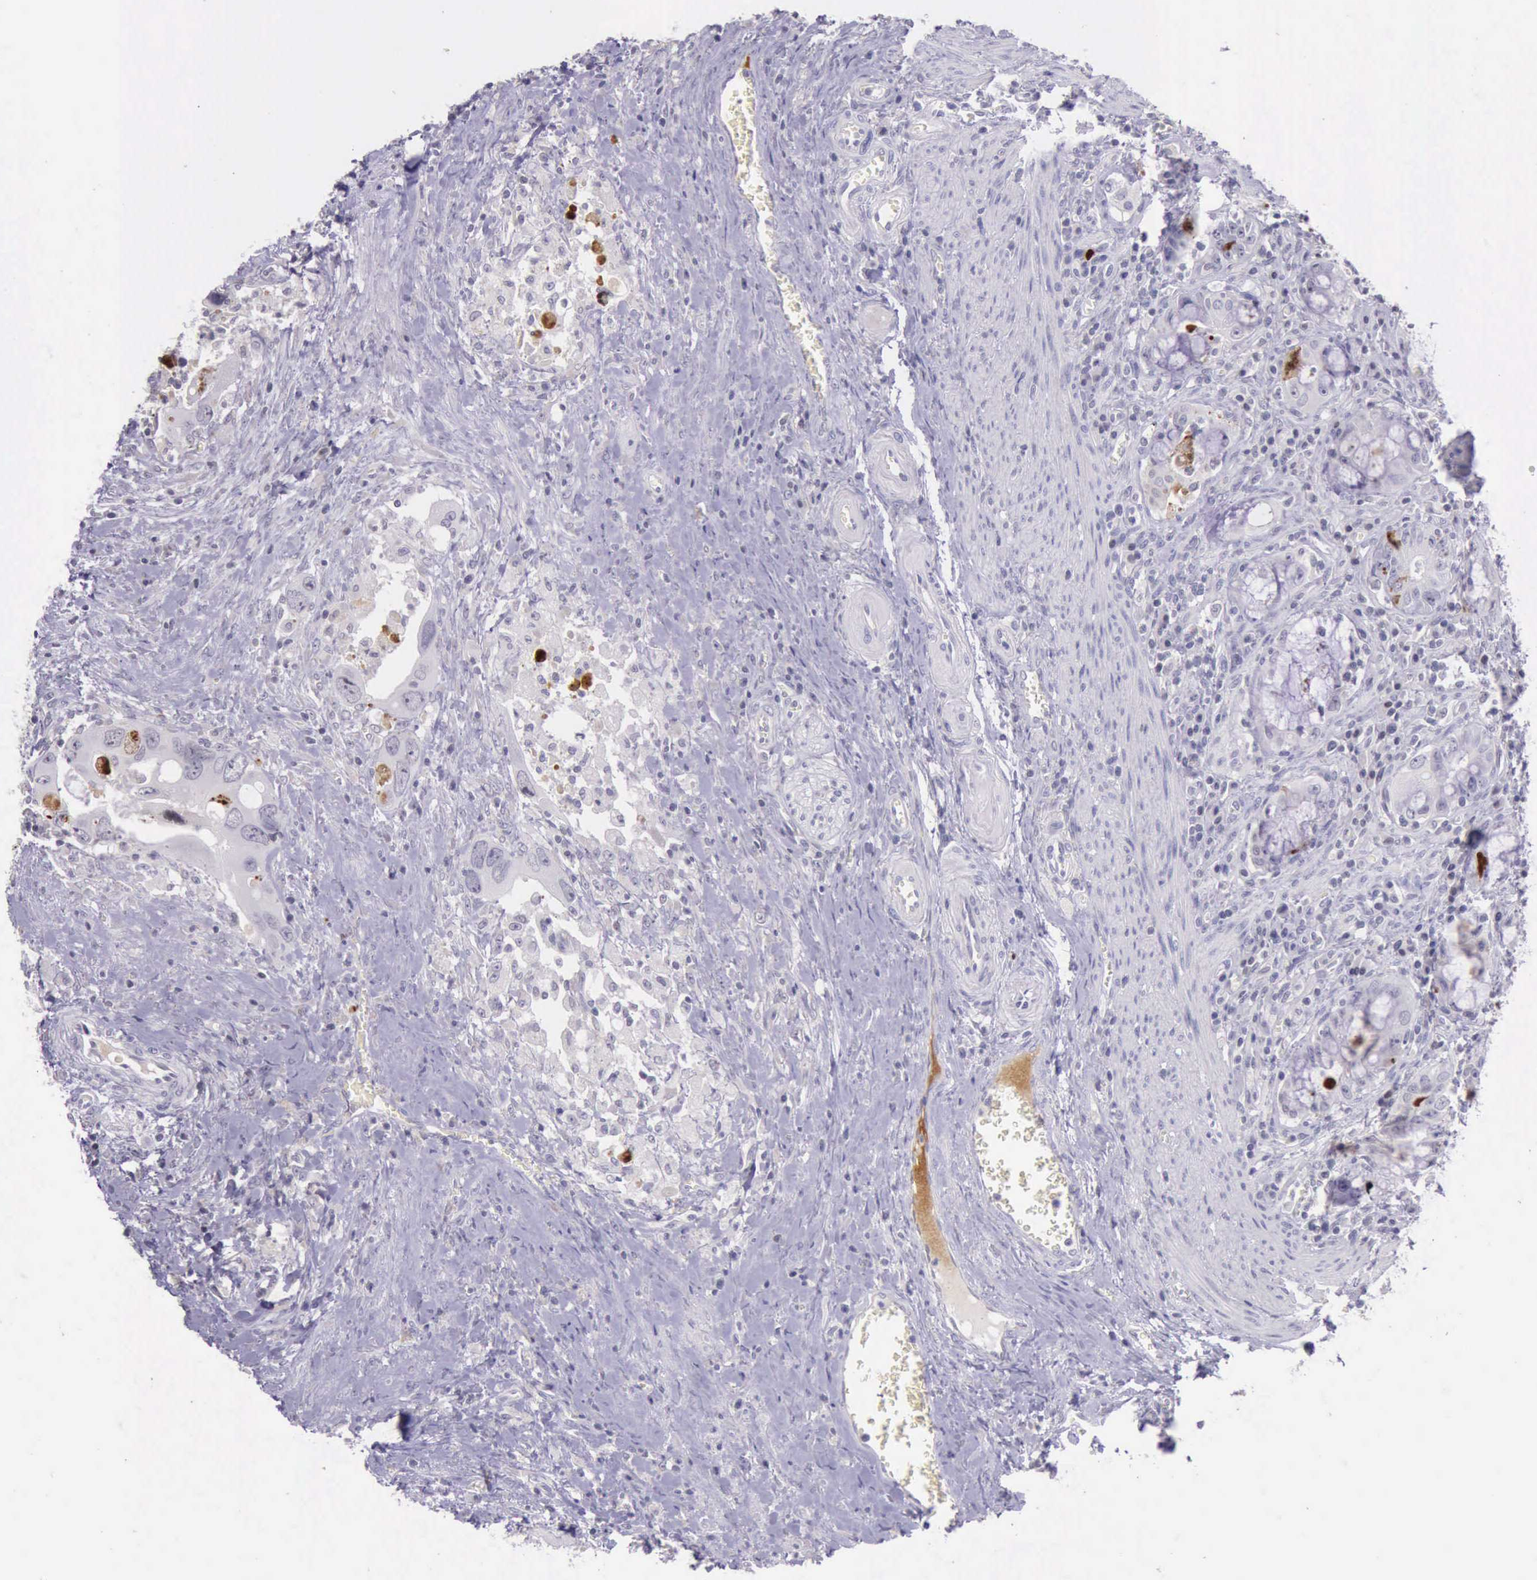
{"staining": {"intensity": "strong", "quantity": "<25%", "location": "nuclear"}, "tissue": "colorectal cancer", "cell_type": "Tumor cells", "image_type": "cancer", "snomed": [{"axis": "morphology", "description": "Adenocarcinoma, NOS"}, {"axis": "topography", "description": "Rectum"}], "caption": "Tumor cells demonstrate medium levels of strong nuclear expression in approximately <25% of cells in human adenocarcinoma (colorectal). (DAB (3,3'-diaminobenzidine) = brown stain, brightfield microscopy at high magnification).", "gene": "PARP1", "patient": {"sex": "male", "age": 70}}